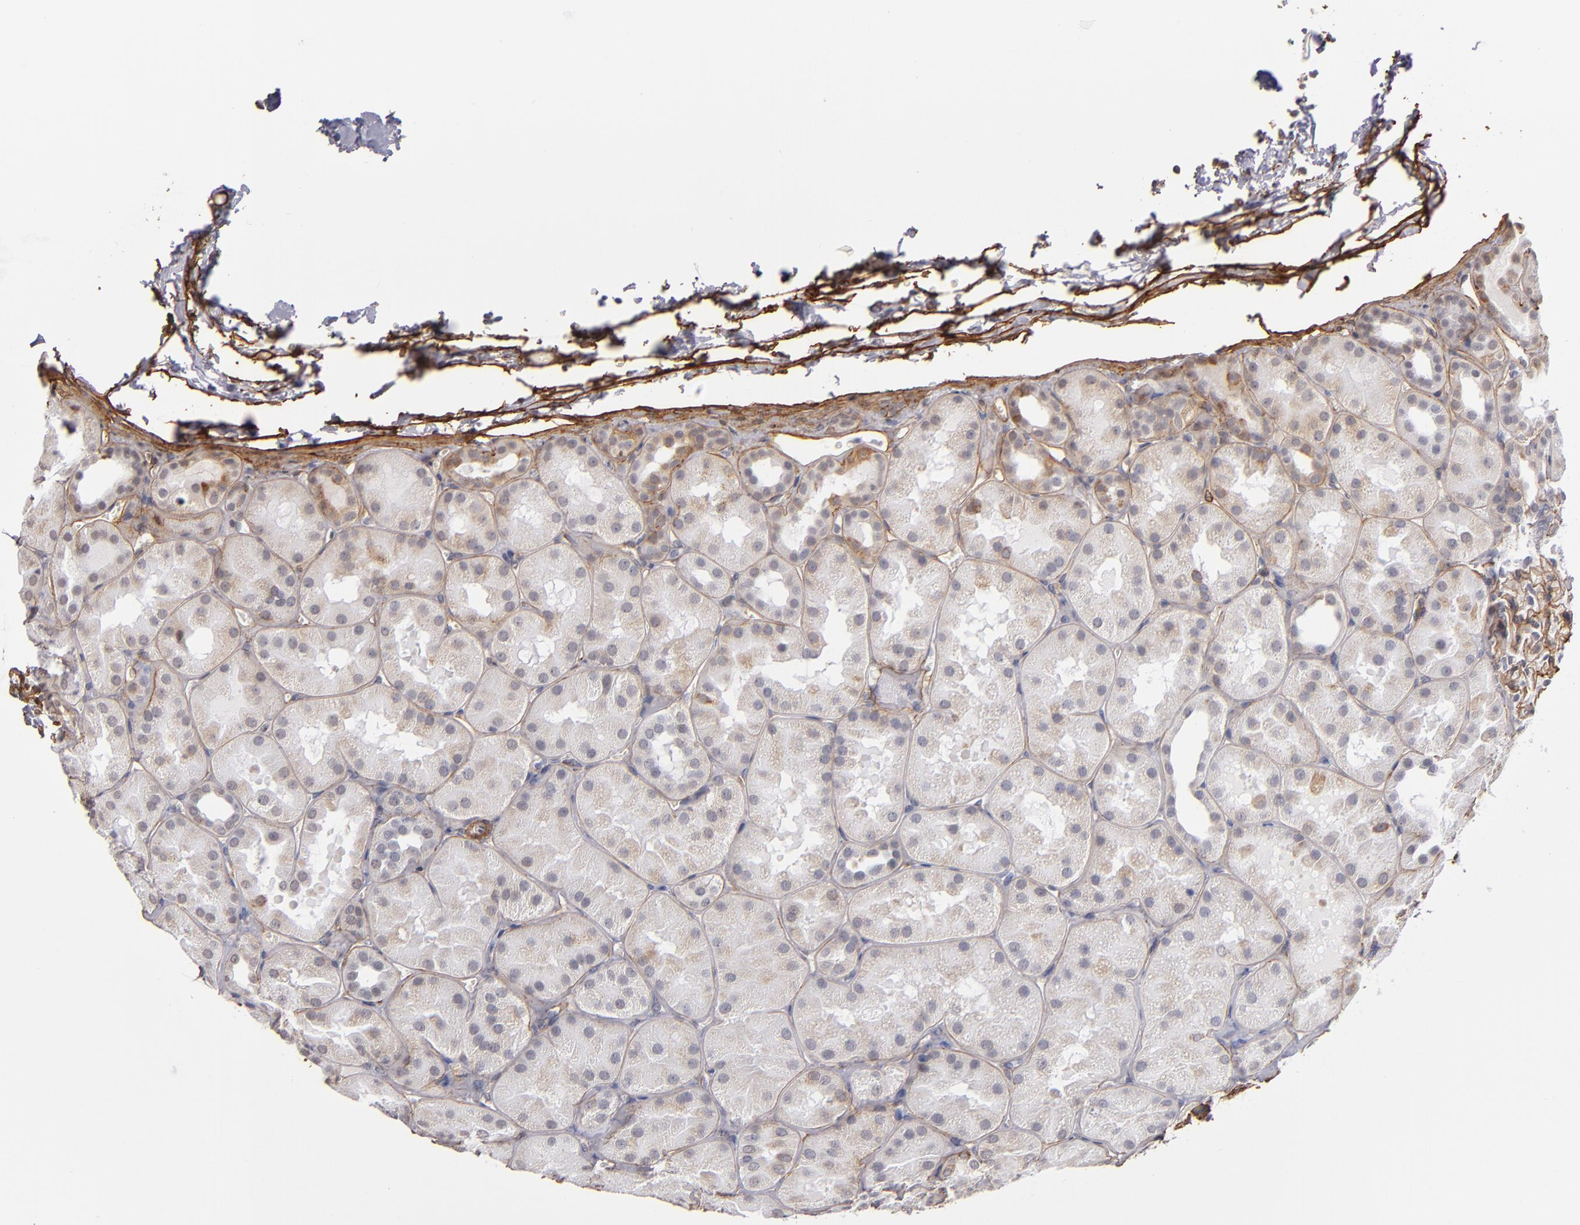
{"staining": {"intensity": "moderate", "quantity": ">75%", "location": "cytoplasmic/membranous"}, "tissue": "kidney", "cell_type": "Cells in glomeruli", "image_type": "normal", "snomed": [{"axis": "morphology", "description": "Normal tissue, NOS"}, {"axis": "topography", "description": "Kidney"}], "caption": "Kidney stained with immunohistochemistry reveals moderate cytoplasmic/membranous staining in about >75% of cells in glomeruli.", "gene": "LAMC1", "patient": {"sex": "male", "age": 28}}